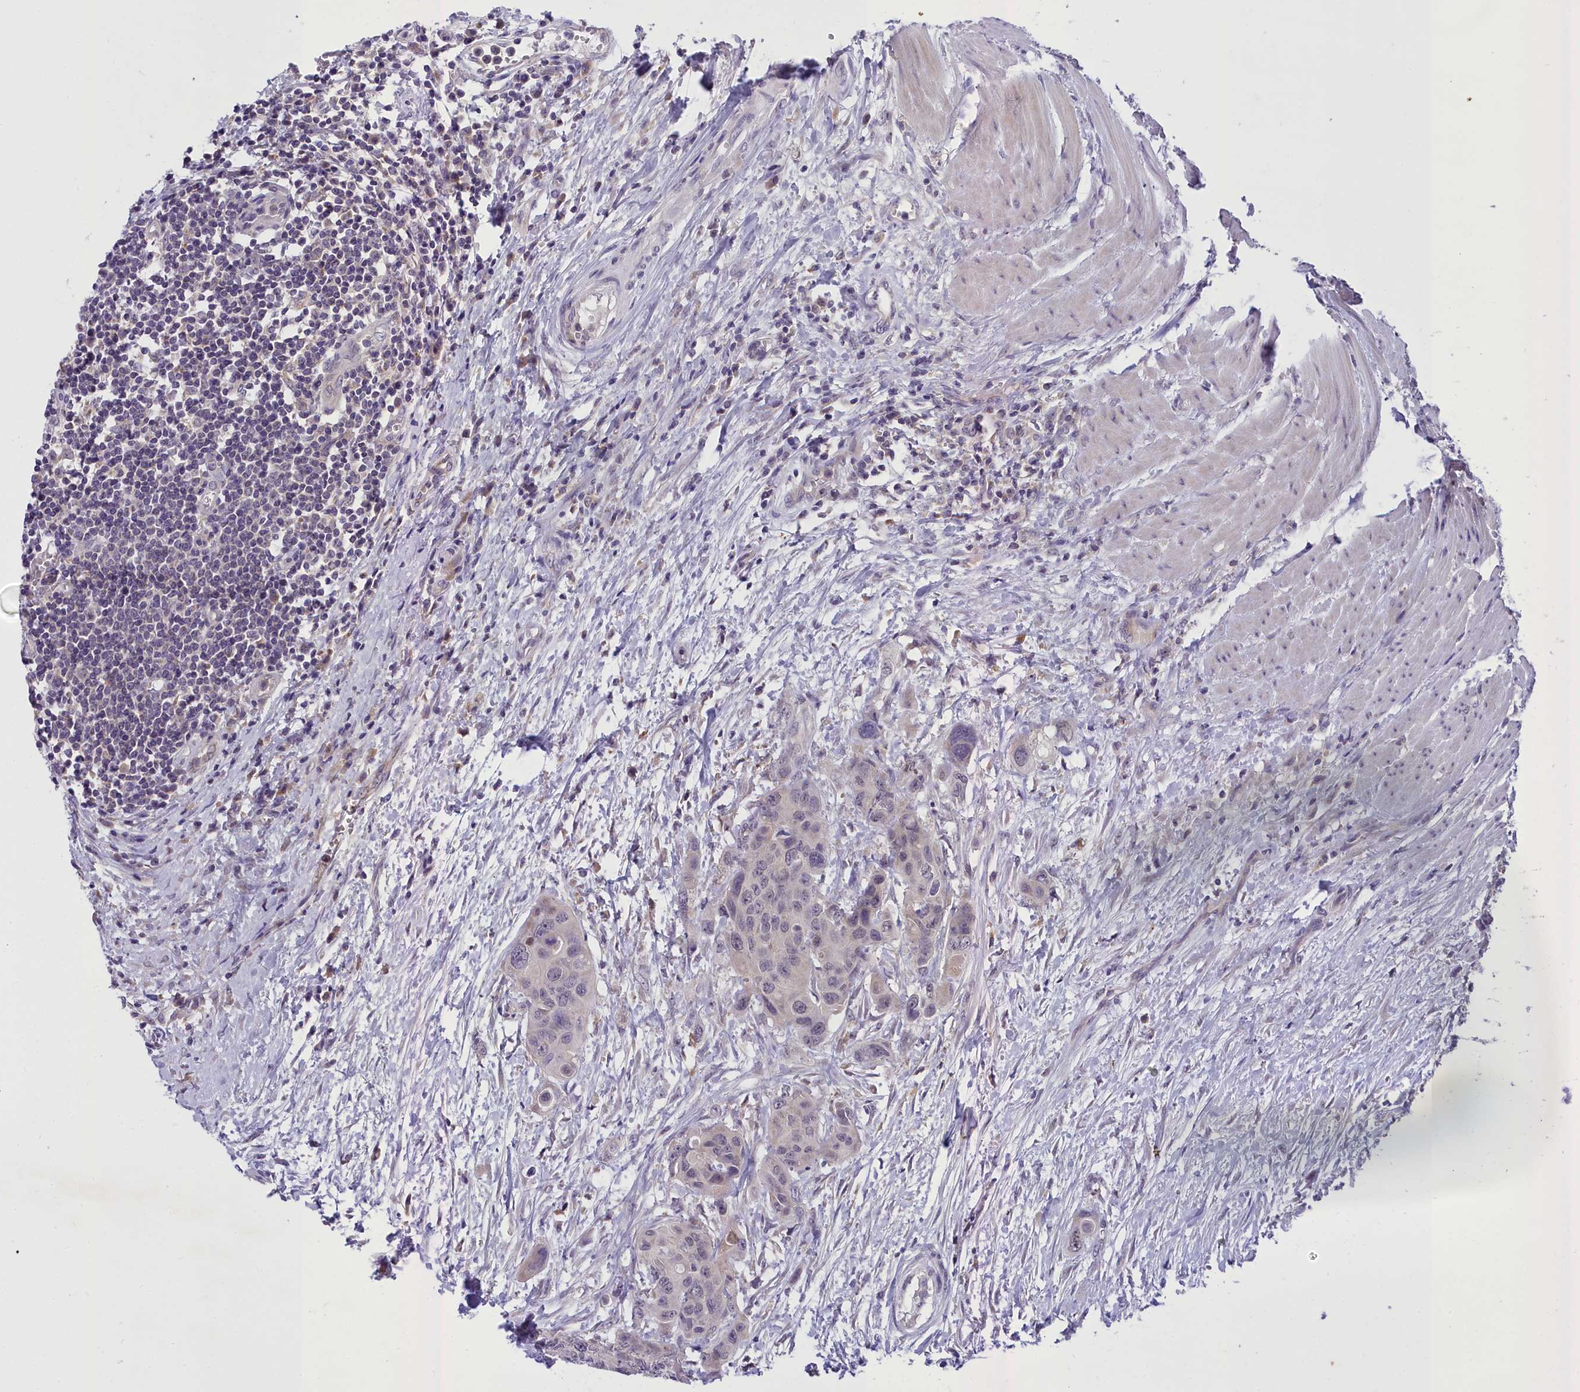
{"staining": {"intensity": "weak", "quantity": "<25%", "location": "nuclear"}, "tissue": "colorectal cancer", "cell_type": "Tumor cells", "image_type": "cancer", "snomed": [{"axis": "morphology", "description": "Adenocarcinoma, NOS"}, {"axis": "topography", "description": "Colon"}], "caption": "Tumor cells show no significant protein positivity in adenocarcinoma (colorectal).", "gene": "MIIP", "patient": {"sex": "male", "age": 77}}